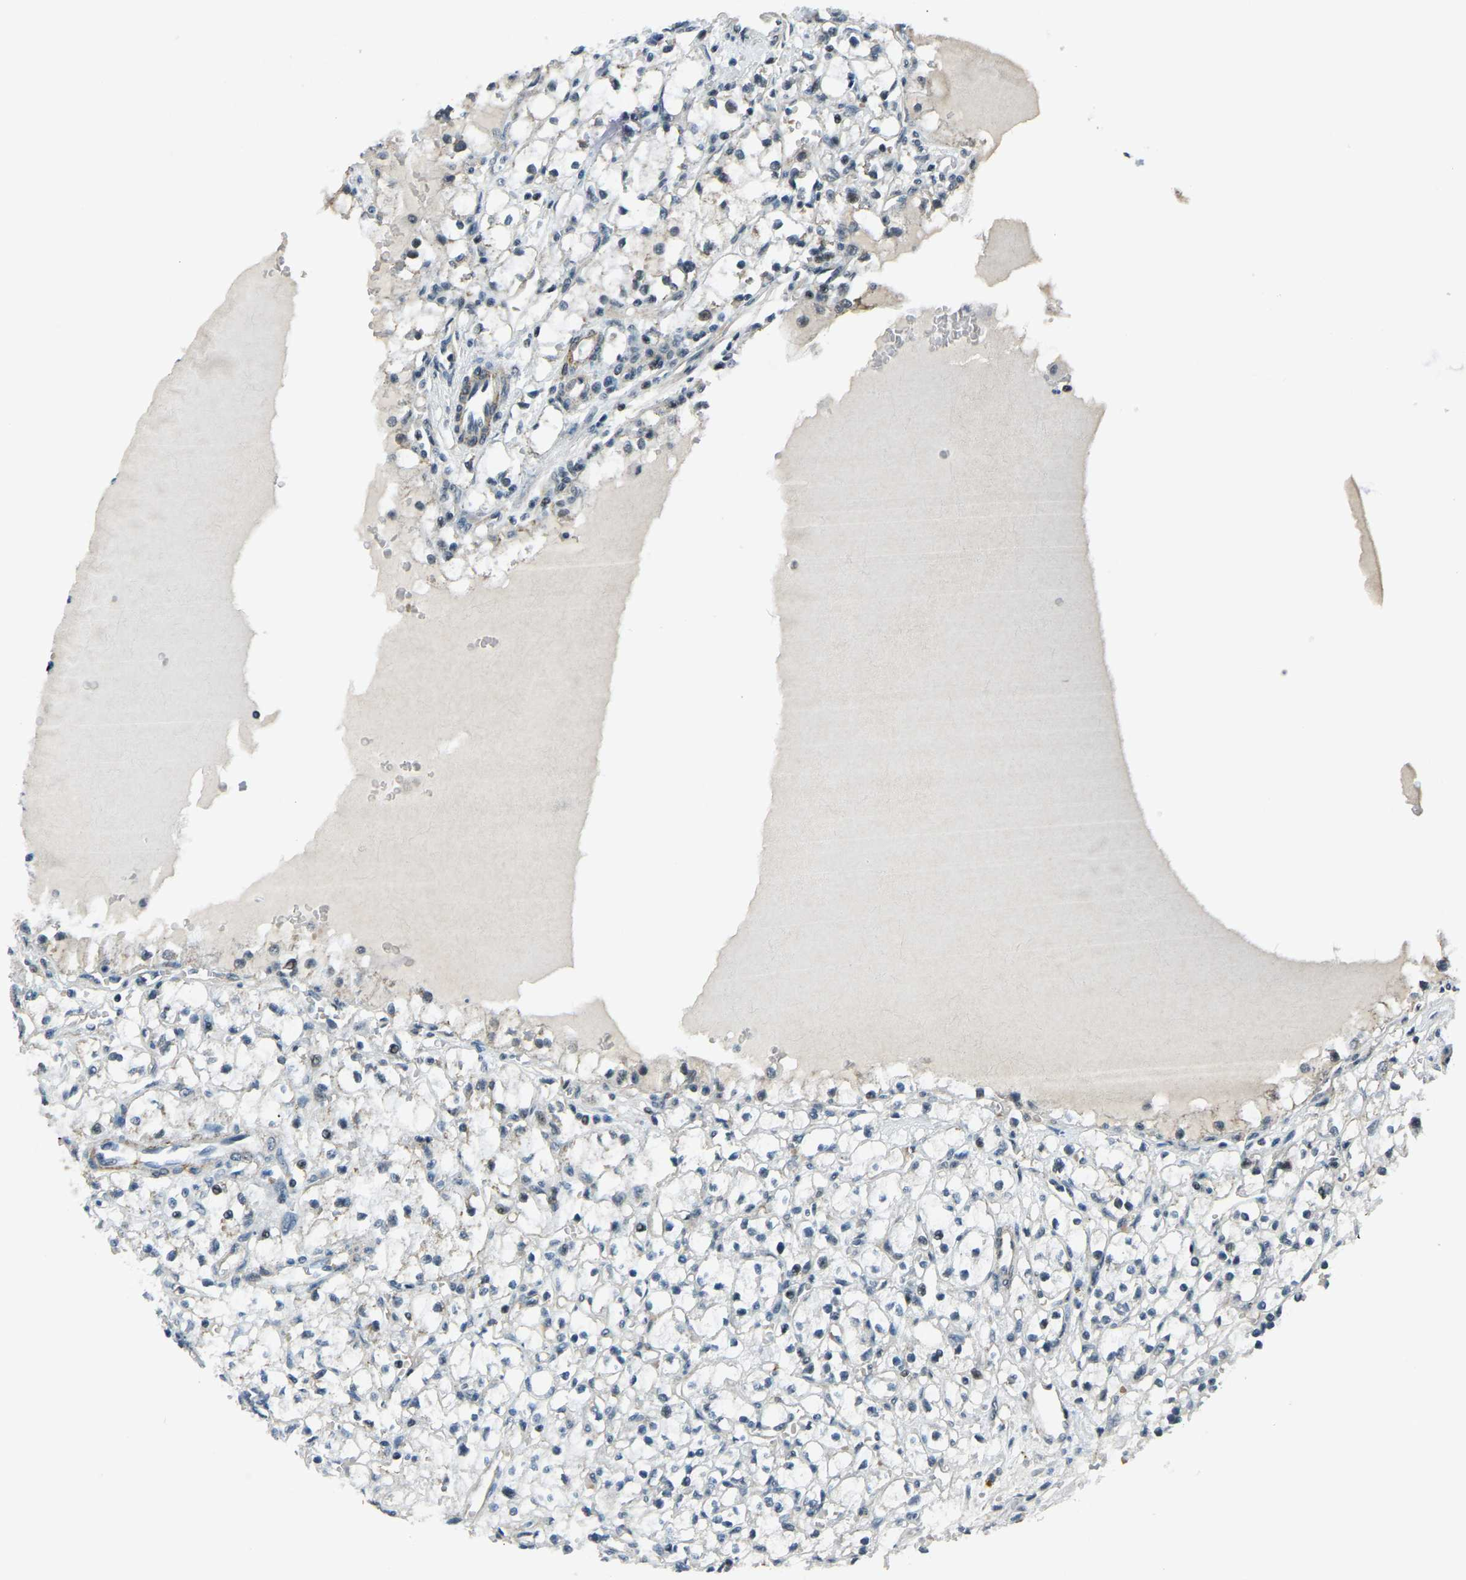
{"staining": {"intensity": "negative", "quantity": "none", "location": "none"}, "tissue": "renal cancer", "cell_type": "Tumor cells", "image_type": "cancer", "snomed": [{"axis": "morphology", "description": "Adenocarcinoma, NOS"}, {"axis": "topography", "description": "Kidney"}], "caption": "Immunohistochemistry micrograph of renal adenocarcinoma stained for a protein (brown), which shows no staining in tumor cells.", "gene": "PRCC", "patient": {"sex": "male", "age": 56}}